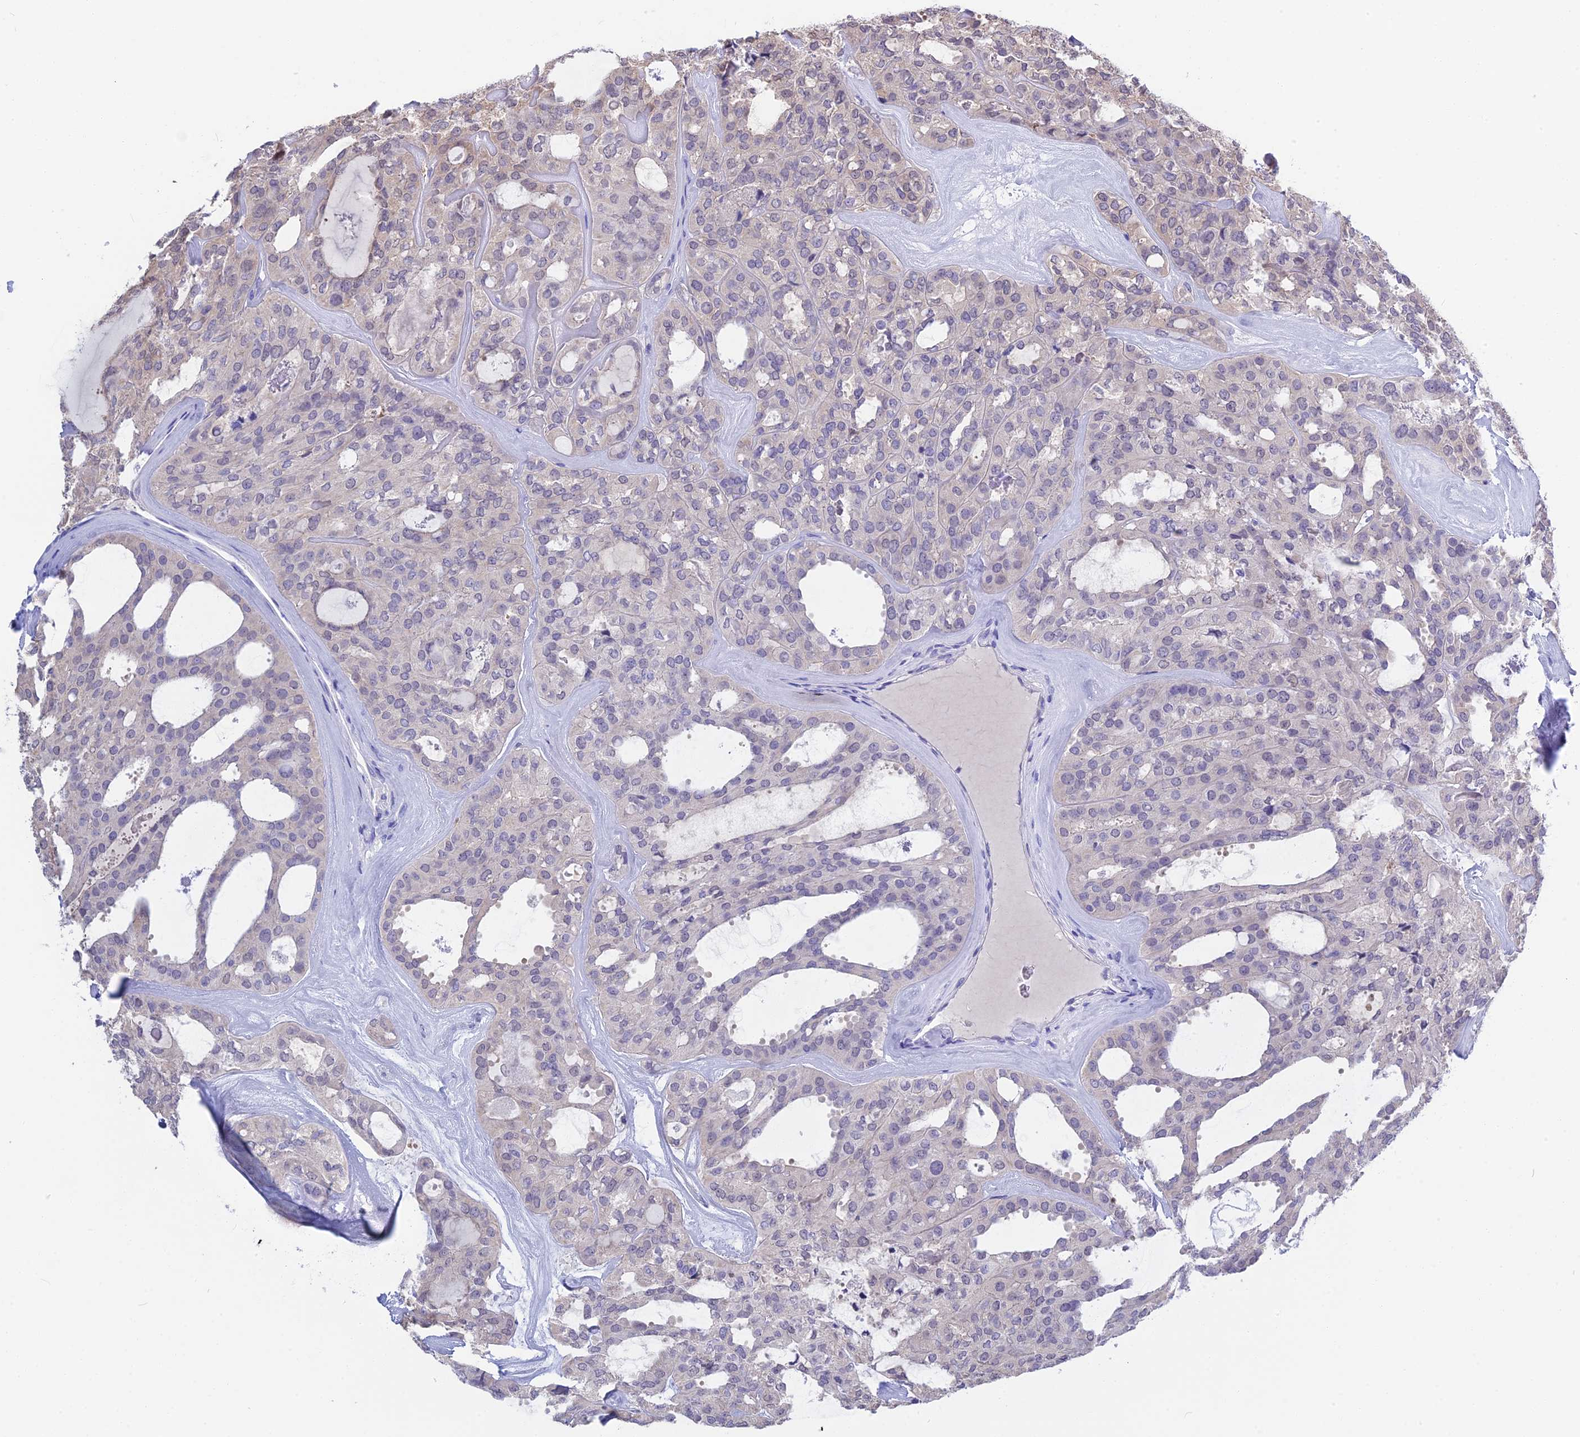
{"staining": {"intensity": "negative", "quantity": "none", "location": "none"}, "tissue": "thyroid cancer", "cell_type": "Tumor cells", "image_type": "cancer", "snomed": [{"axis": "morphology", "description": "Follicular adenoma carcinoma, NOS"}, {"axis": "topography", "description": "Thyroid gland"}], "caption": "The histopathology image displays no staining of tumor cells in thyroid cancer. Brightfield microscopy of immunohistochemistry (IHC) stained with DAB (3,3'-diaminobenzidine) (brown) and hematoxylin (blue), captured at high magnification.", "gene": "SNAP91", "patient": {"sex": "male", "age": 75}}